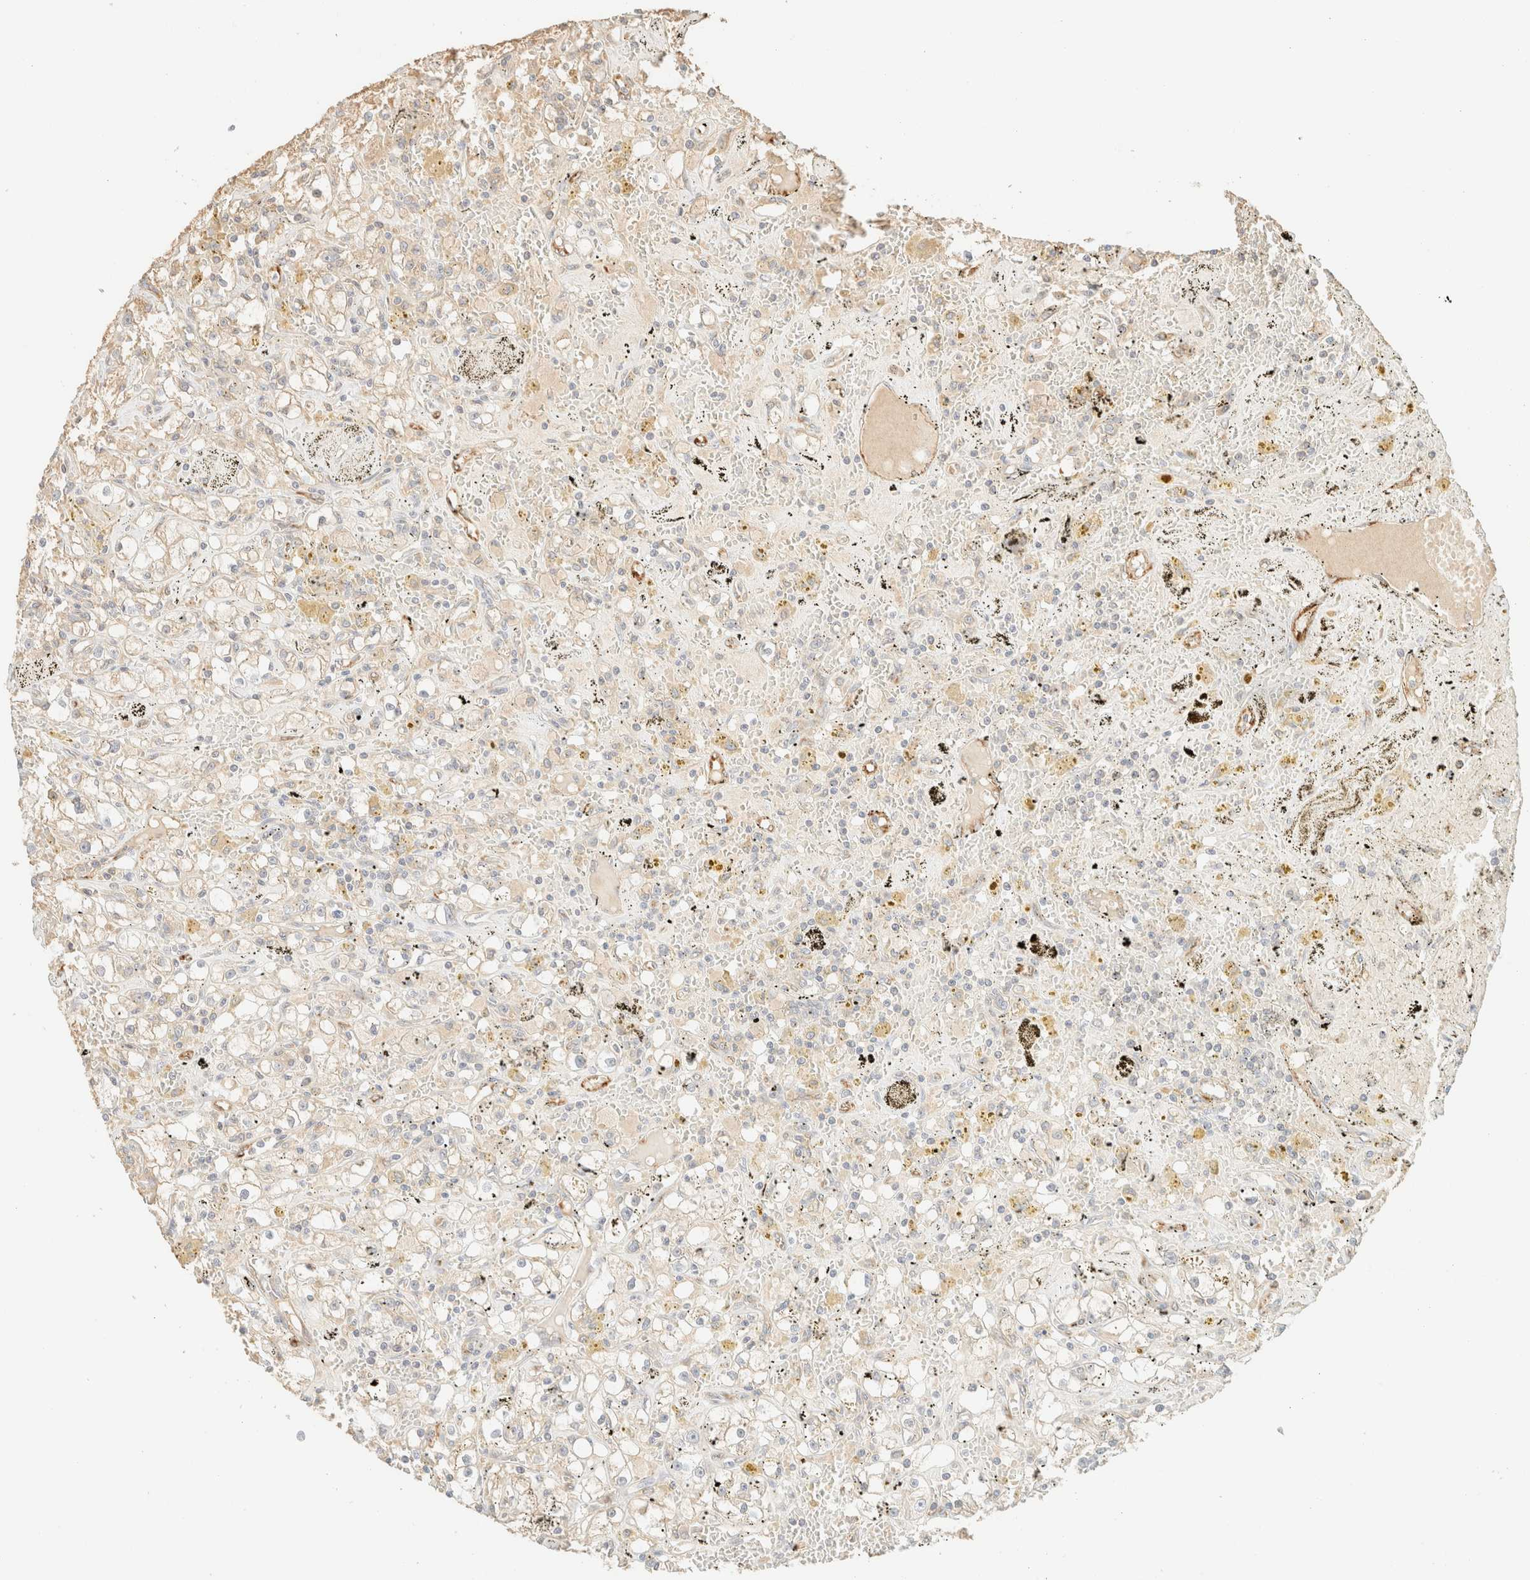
{"staining": {"intensity": "weak", "quantity": "<25%", "location": "cytoplasmic/membranous"}, "tissue": "renal cancer", "cell_type": "Tumor cells", "image_type": "cancer", "snomed": [{"axis": "morphology", "description": "Adenocarcinoma, NOS"}, {"axis": "topography", "description": "Kidney"}], "caption": "Immunohistochemistry (IHC) photomicrograph of neoplastic tissue: renal adenocarcinoma stained with DAB (3,3'-diaminobenzidine) displays no significant protein expression in tumor cells.", "gene": "SPARCL1", "patient": {"sex": "male", "age": 56}}